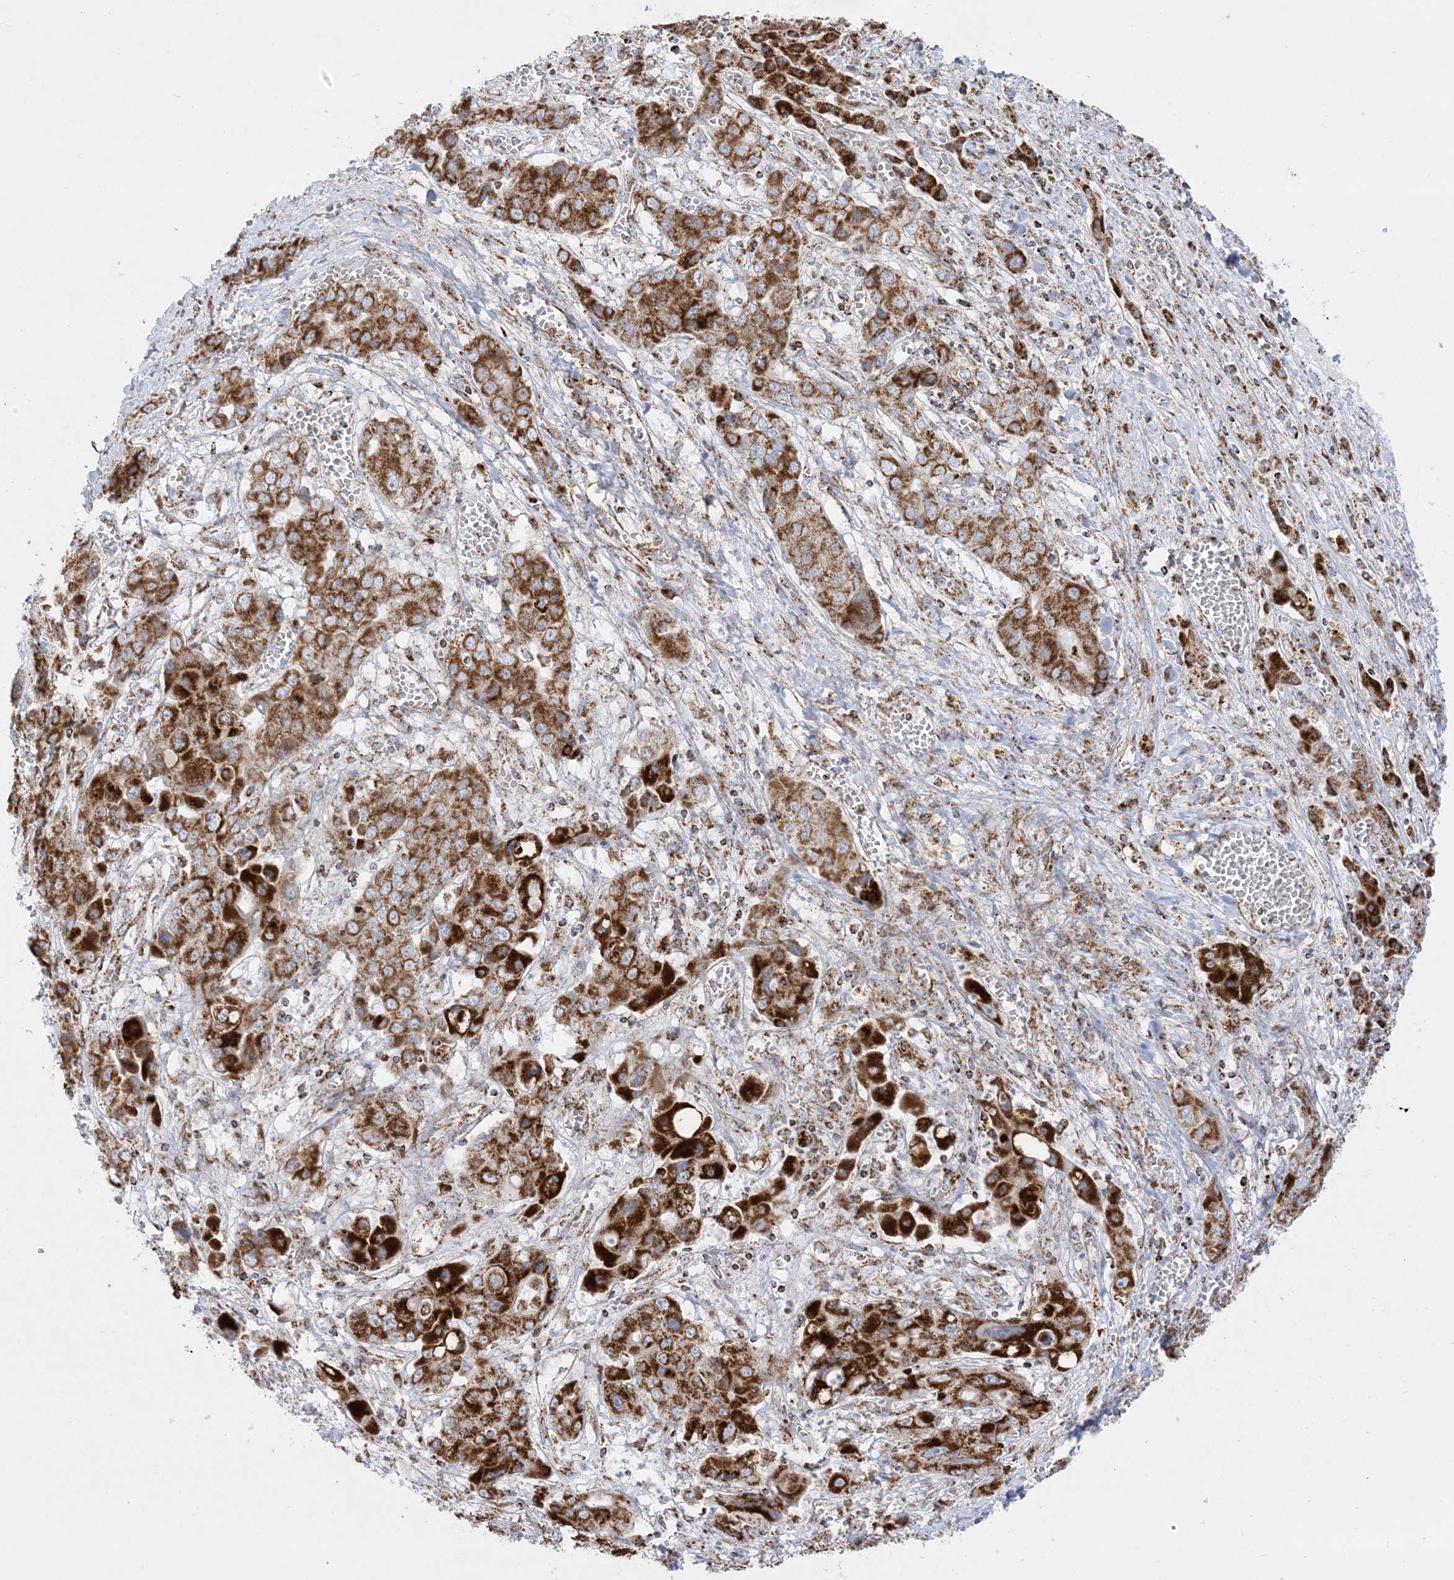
{"staining": {"intensity": "strong", "quantity": ">75%", "location": "cytoplasmic/membranous"}, "tissue": "liver cancer", "cell_type": "Tumor cells", "image_type": "cancer", "snomed": [{"axis": "morphology", "description": "Cholangiocarcinoma"}, {"axis": "topography", "description": "Liver"}], "caption": "A brown stain highlights strong cytoplasmic/membranous staining of a protein in human liver cholangiocarcinoma tumor cells. (Stains: DAB (3,3'-diaminobenzidine) in brown, nuclei in blue, Microscopy: brightfield microscopy at high magnification).", "gene": "MRPS36", "patient": {"sex": "male", "age": 67}}